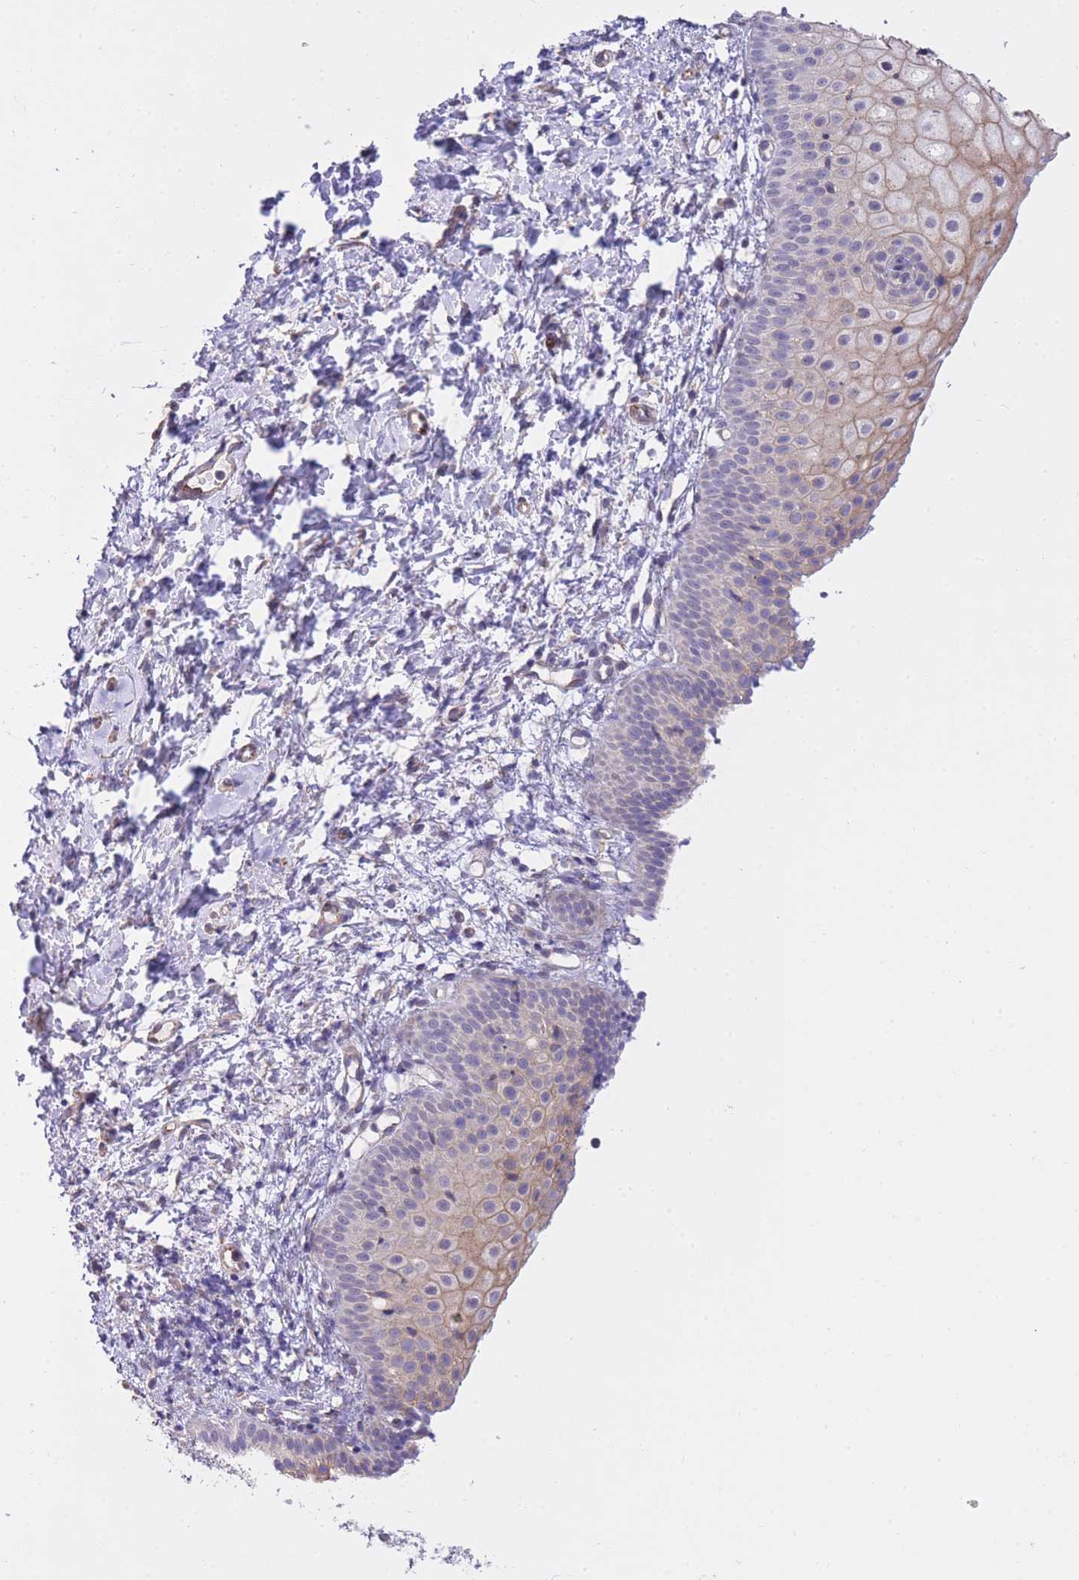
{"staining": {"intensity": "moderate", "quantity": "25%-75%", "location": "cytoplasmic/membranous"}, "tissue": "vagina", "cell_type": "Squamous epithelial cells", "image_type": "normal", "snomed": [{"axis": "morphology", "description": "Normal tissue, NOS"}, {"axis": "topography", "description": "Vagina"}], "caption": "An image of vagina stained for a protein reveals moderate cytoplasmic/membranous brown staining in squamous epithelial cells.", "gene": "CTBP1", "patient": {"sex": "female", "age": 56}}